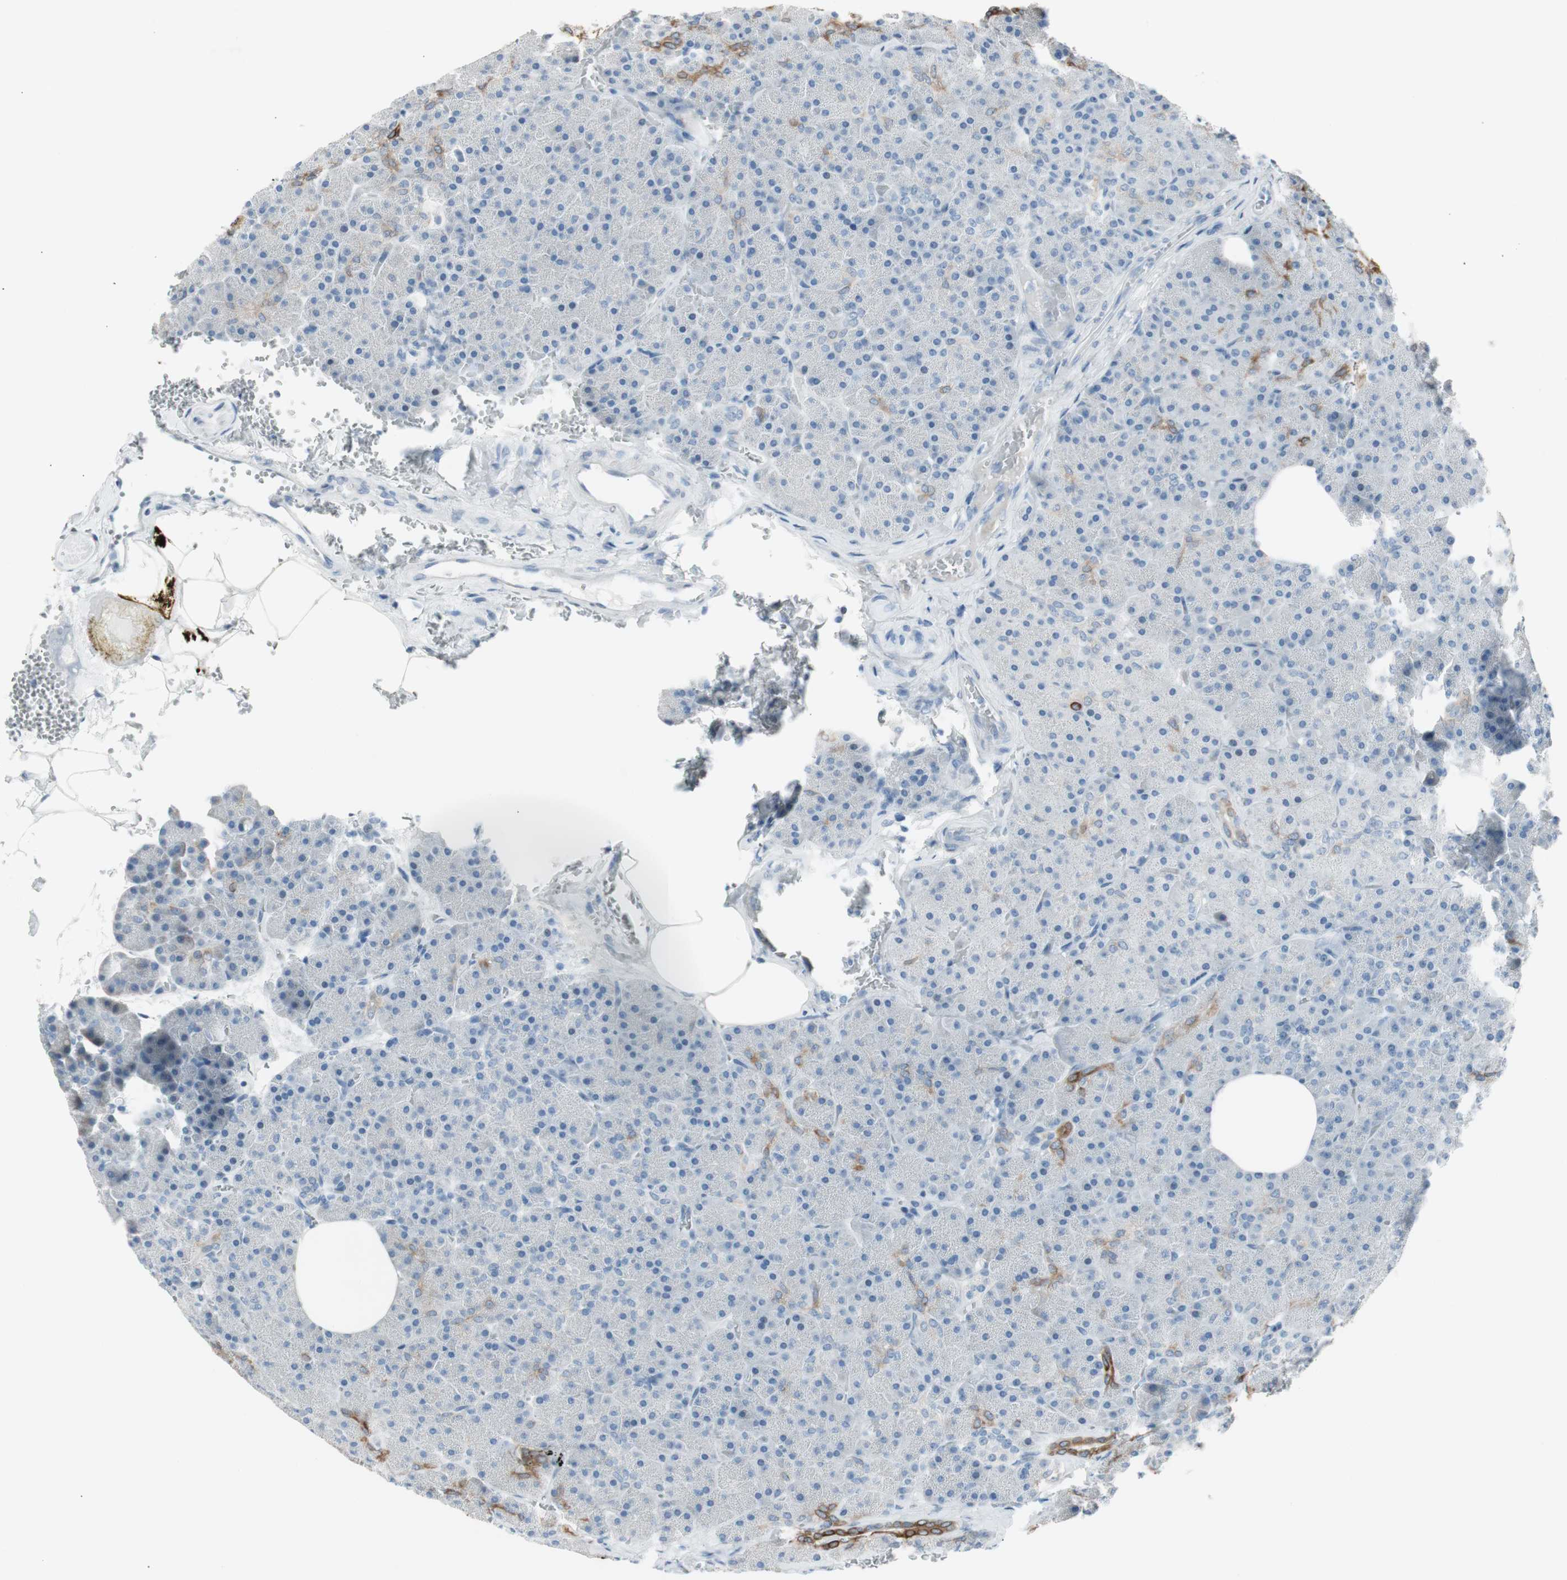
{"staining": {"intensity": "strong", "quantity": "<25%", "location": "cytoplasmic/membranous"}, "tissue": "pancreas", "cell_type": "Exocrine glandular cells", "image_type": "normal", "snomed": [{"axis": "morphology", "description": "Normal tissue, NOS"}, {"axis": "topography", "description": "Pancreas"}], "caption": "Immunohistochemical staining of unremarkable human pancreas shows <25% levels of strong cytoplasmic/membranous protein staining in approximately <25% of exocrine glandular cells.", "gene": "AGR2", "patient": {"sex": "female", "age": 35}}